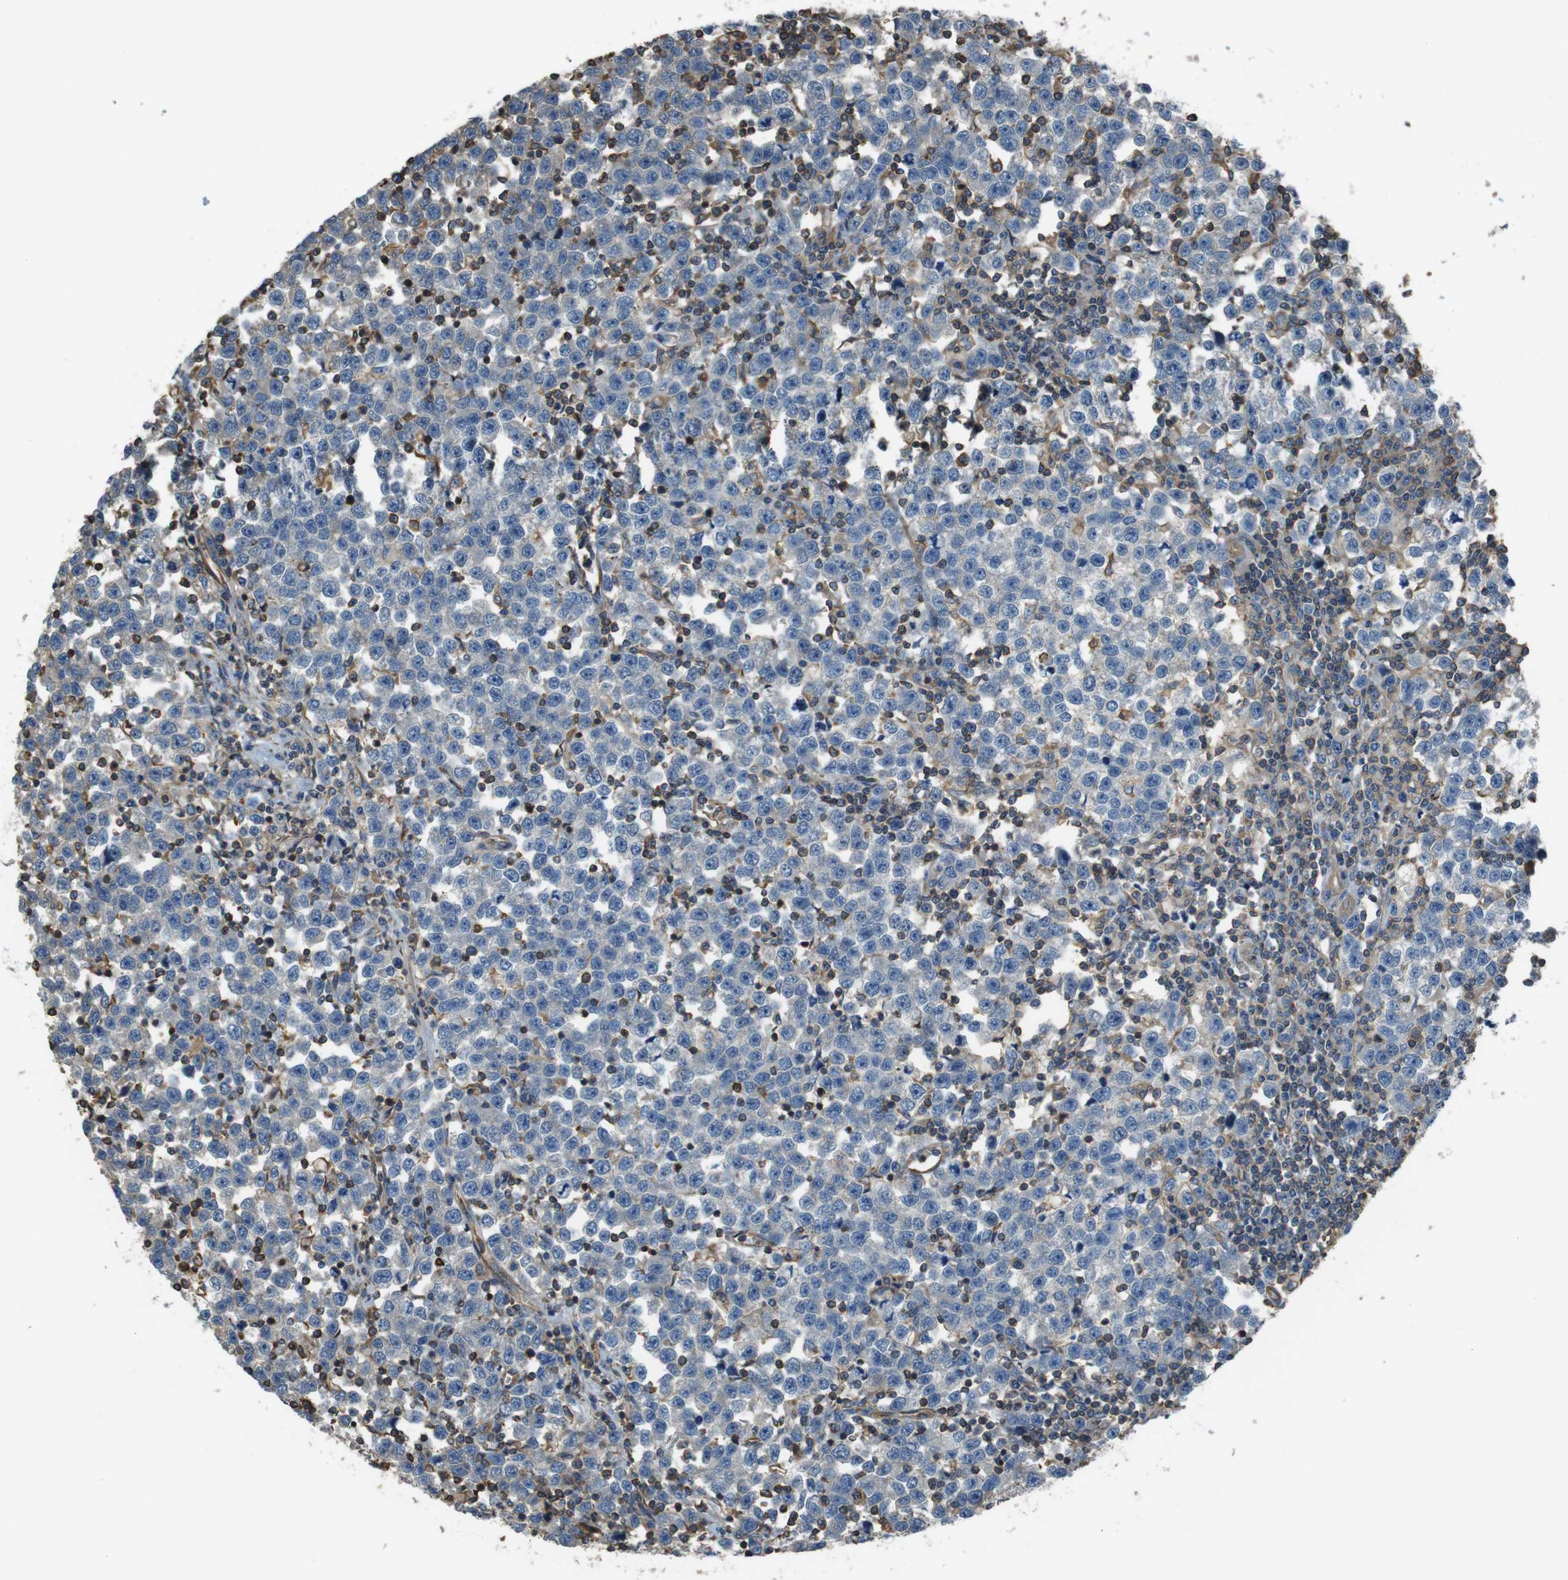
{"staining": {"intensity": "negative", "quantity": "none", "location": "none"}, "tissue": "testis cancer", "cell_type": "Tumor cells", "image_type": "cancer", "snomed": [{"axis": "morphology", "description": "Seminoma, NOS"}, {"axis": "topography", "description": "Testis"}], "caption": "A photomicrograph of human seminoma (testis) is negative for staining in tumor cells.", "gene": "FCAR", "patient": {"sex": "male", "age": 43}}